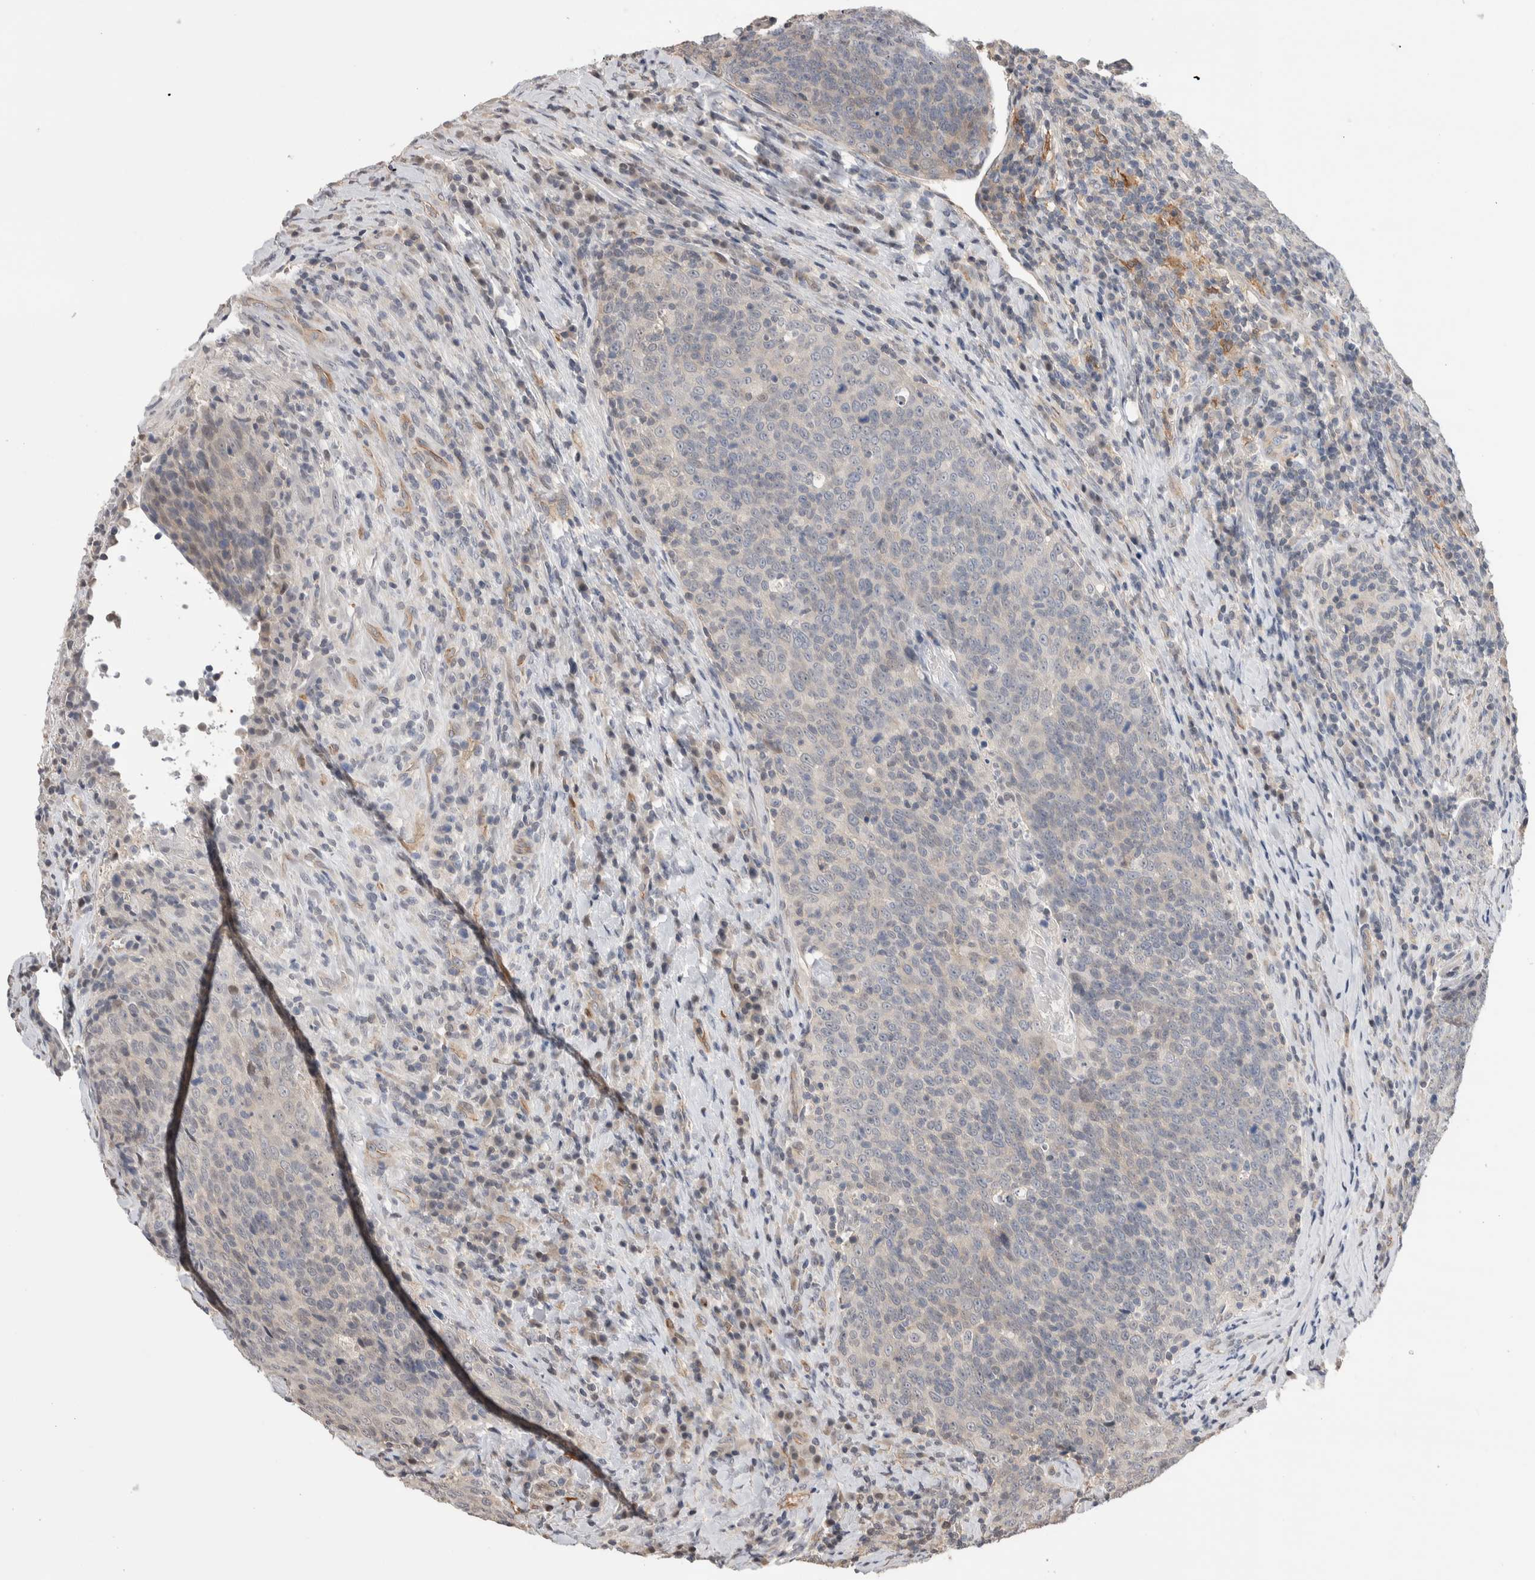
{"staining": {"intensity": "weak", "quantity": "<25%", "location": "cytoplasmic/membranous"}, "tissue": "head and neck cancer", "cell_type": "Tumor cells", "image_type": "cancer", "snomed": [{"axis": "morphology", "description": "Squamous cell carcinoma, NOS"}, {"axis": "morphology", "description": "Squamous cell carcinoma, metastatic, NOS"}, {"axis": "topography", "description": "Lymph node"}, {"axis": "topography", "description": "Head-Neck"}], "caption": "An image of head and neck metastatic squamous cell carcinoma stained for a protein demonstrates no brown staining in tumor cells.", "gene": "ZBTB49", "patient": {"sex": "male", "age": 62}}